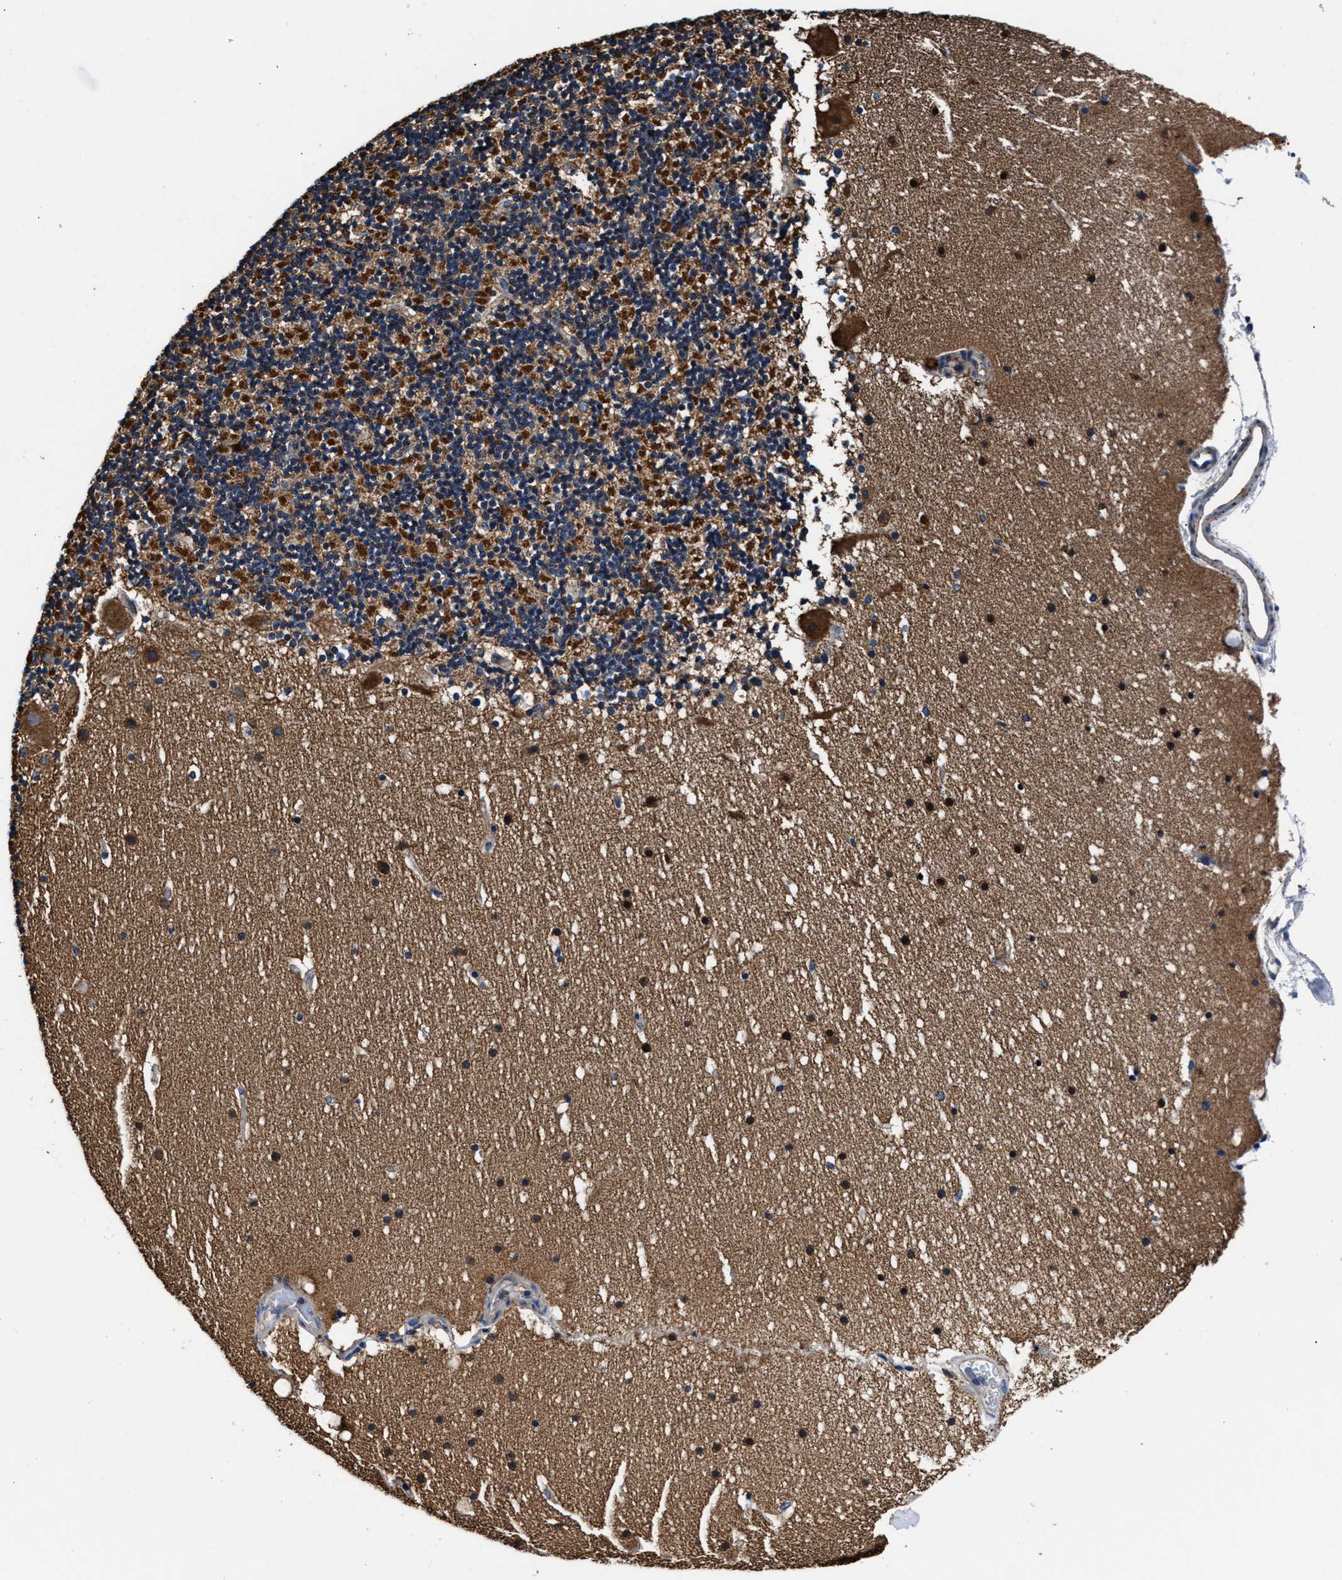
{"staining": {"intensity": "moderate", "quantity": ">75%", "location": "cytoplasmic/membranous"}, "tissue": "cerebellum", "cell_type": "Cells in granular layer", "image_type": "normal", "snomed": [{"axis": "morphology", "description": "Normal tissue, NOS"}, {"axis": "topography", "description": "Cerebellum"}], "caption": "High-power microscopy captured an immunohistochemistry (IHC) micrograph of unremarkable cerebellum, revealing moderate cytoplasmic/membranous positivity in approximately >75% of cells in granular layer.", "gene": "PPP1R9B", "patient": {"sex": "male", "age": 57}}